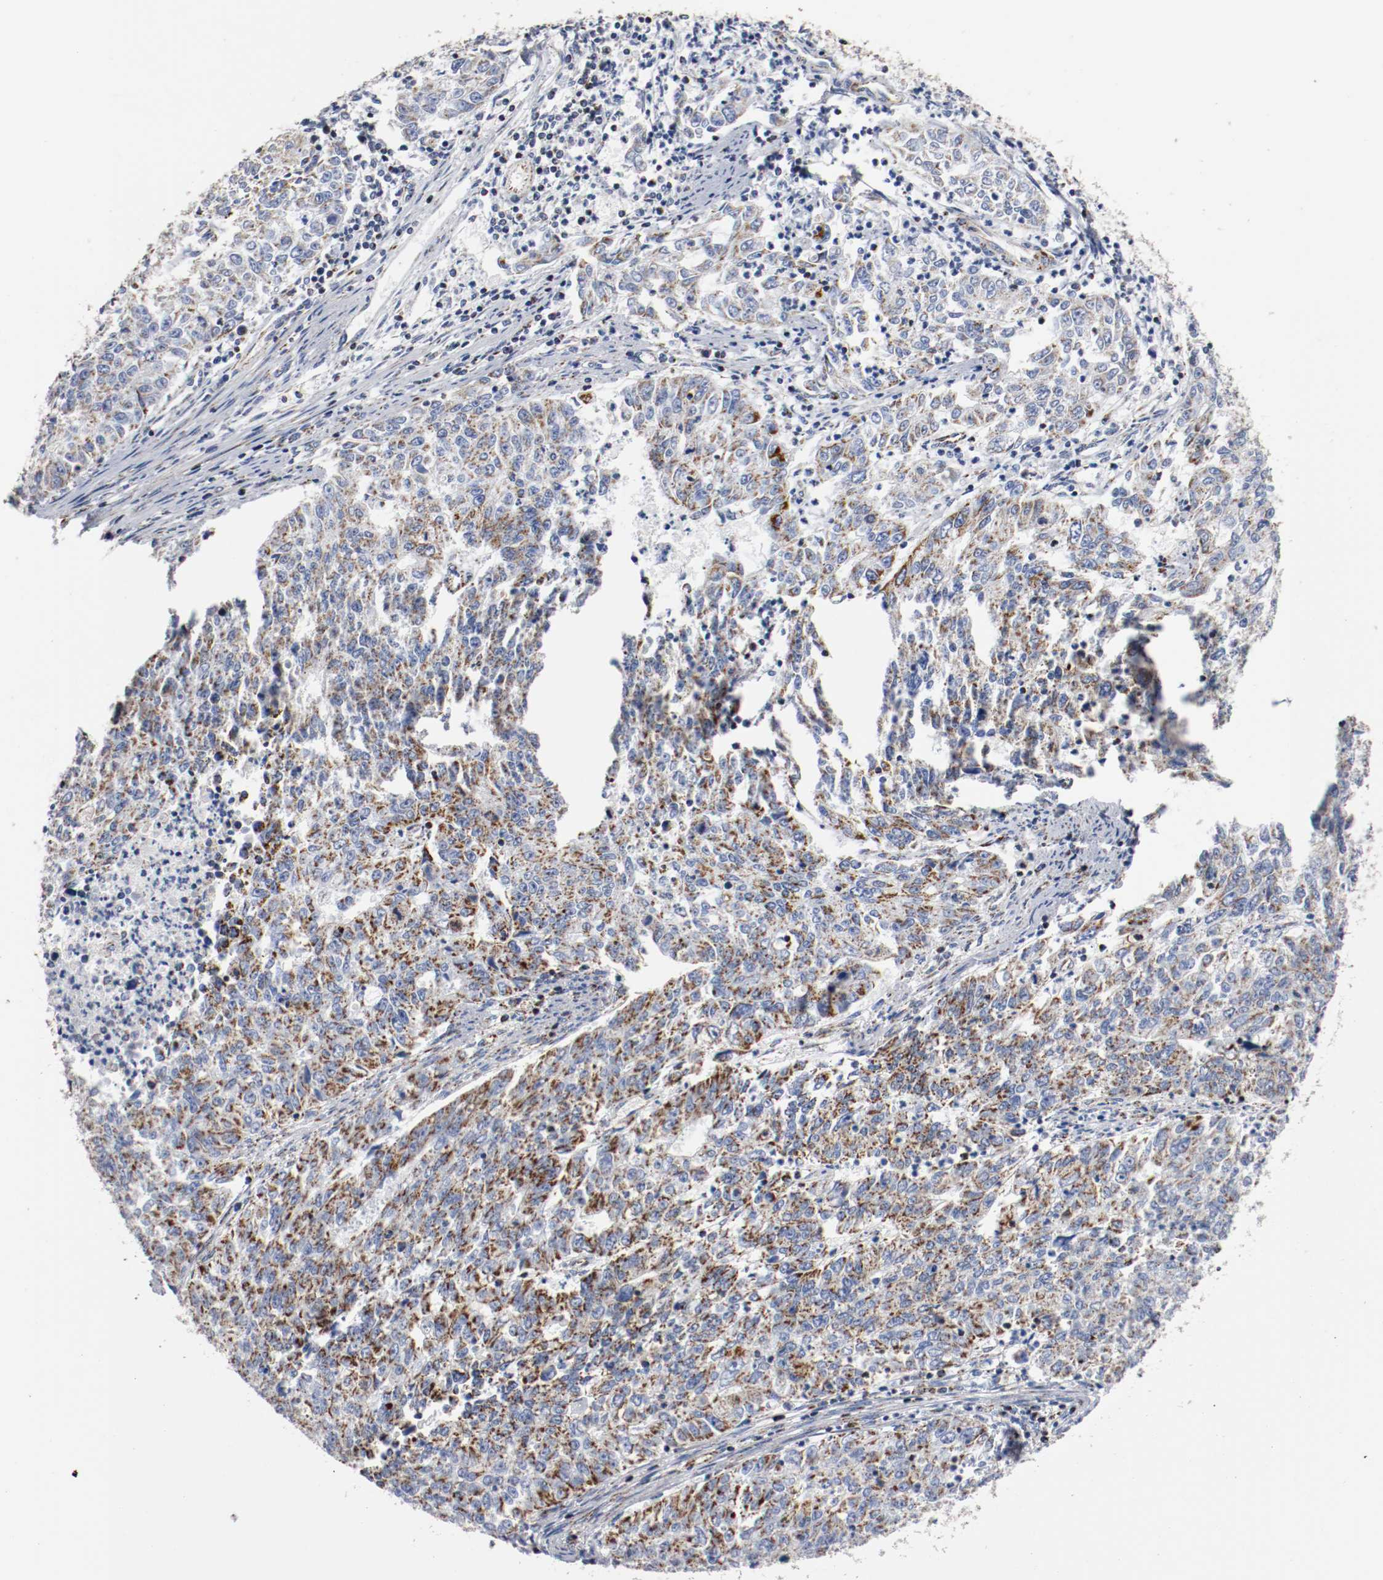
{"staining": {"intensity": "strong", "quantity": ">75%", "location": "cytoplasmic/membranous"}, "tissue": "endometrial cancer", "cell_type": "Tumor cells", "image_type": "cancer", "snomed": [{"axis": "morphology", "description": "Adenocarcinoma, NOS"}, {"axis": "topography", "description": "Endometrium"}], "caption": "A brown stain shows strong cytoplasmic/membranous positivity of a protein in human endometrial cancer (adenocarcinoma) tumor cells. The protein of interest is stained brown, and the nuclei are stained in blue (DAB IHC with brightfield microscopy, high magnification).", "gene": "TUBD1", "patient": {"sex": "female", "age": 42}}